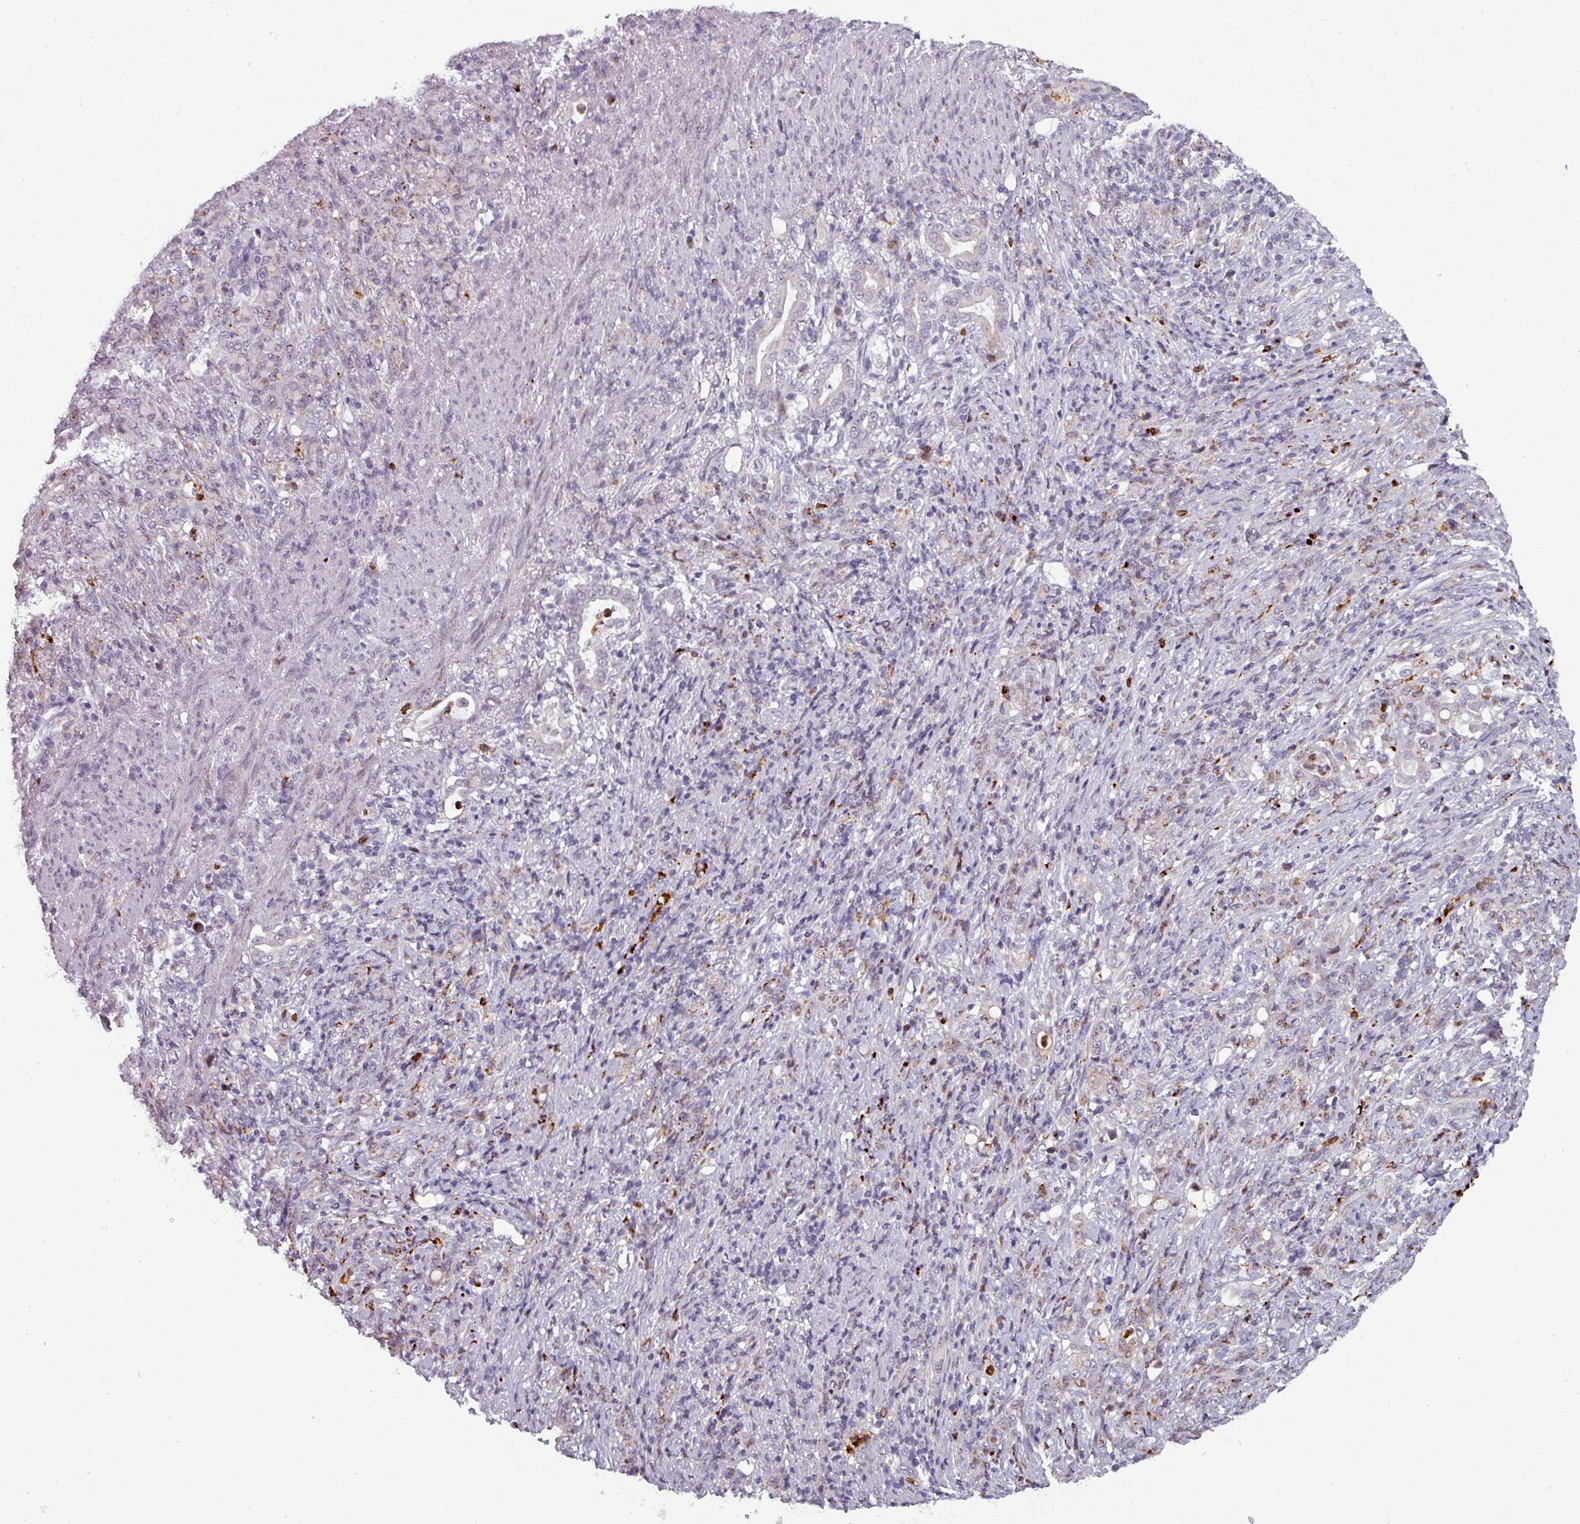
{"staining": {"intensity": "moderate", "quantity": "<25%", "location": "cytoplasmic/membranous"}, "tissue": "stomach cancer", "cell_type": "Tumor cells", "image_type": "cancer", "snomed": [{"axis": "morphology", "description": "Normal tissue, NOS"}, {"axis": "morphology", "description": "Adenocarcinoma, NOS"}, {"axis": "topography", "description": "Stomach"}], "caption": "A brown stain highlights moderate cytoplasmic/membranous staining of a protein in human stomach cancer (adenocarcinoma) tumor cells.", "gene": "TMEFF1", "patient": {"sex": "female", "age": 79}}